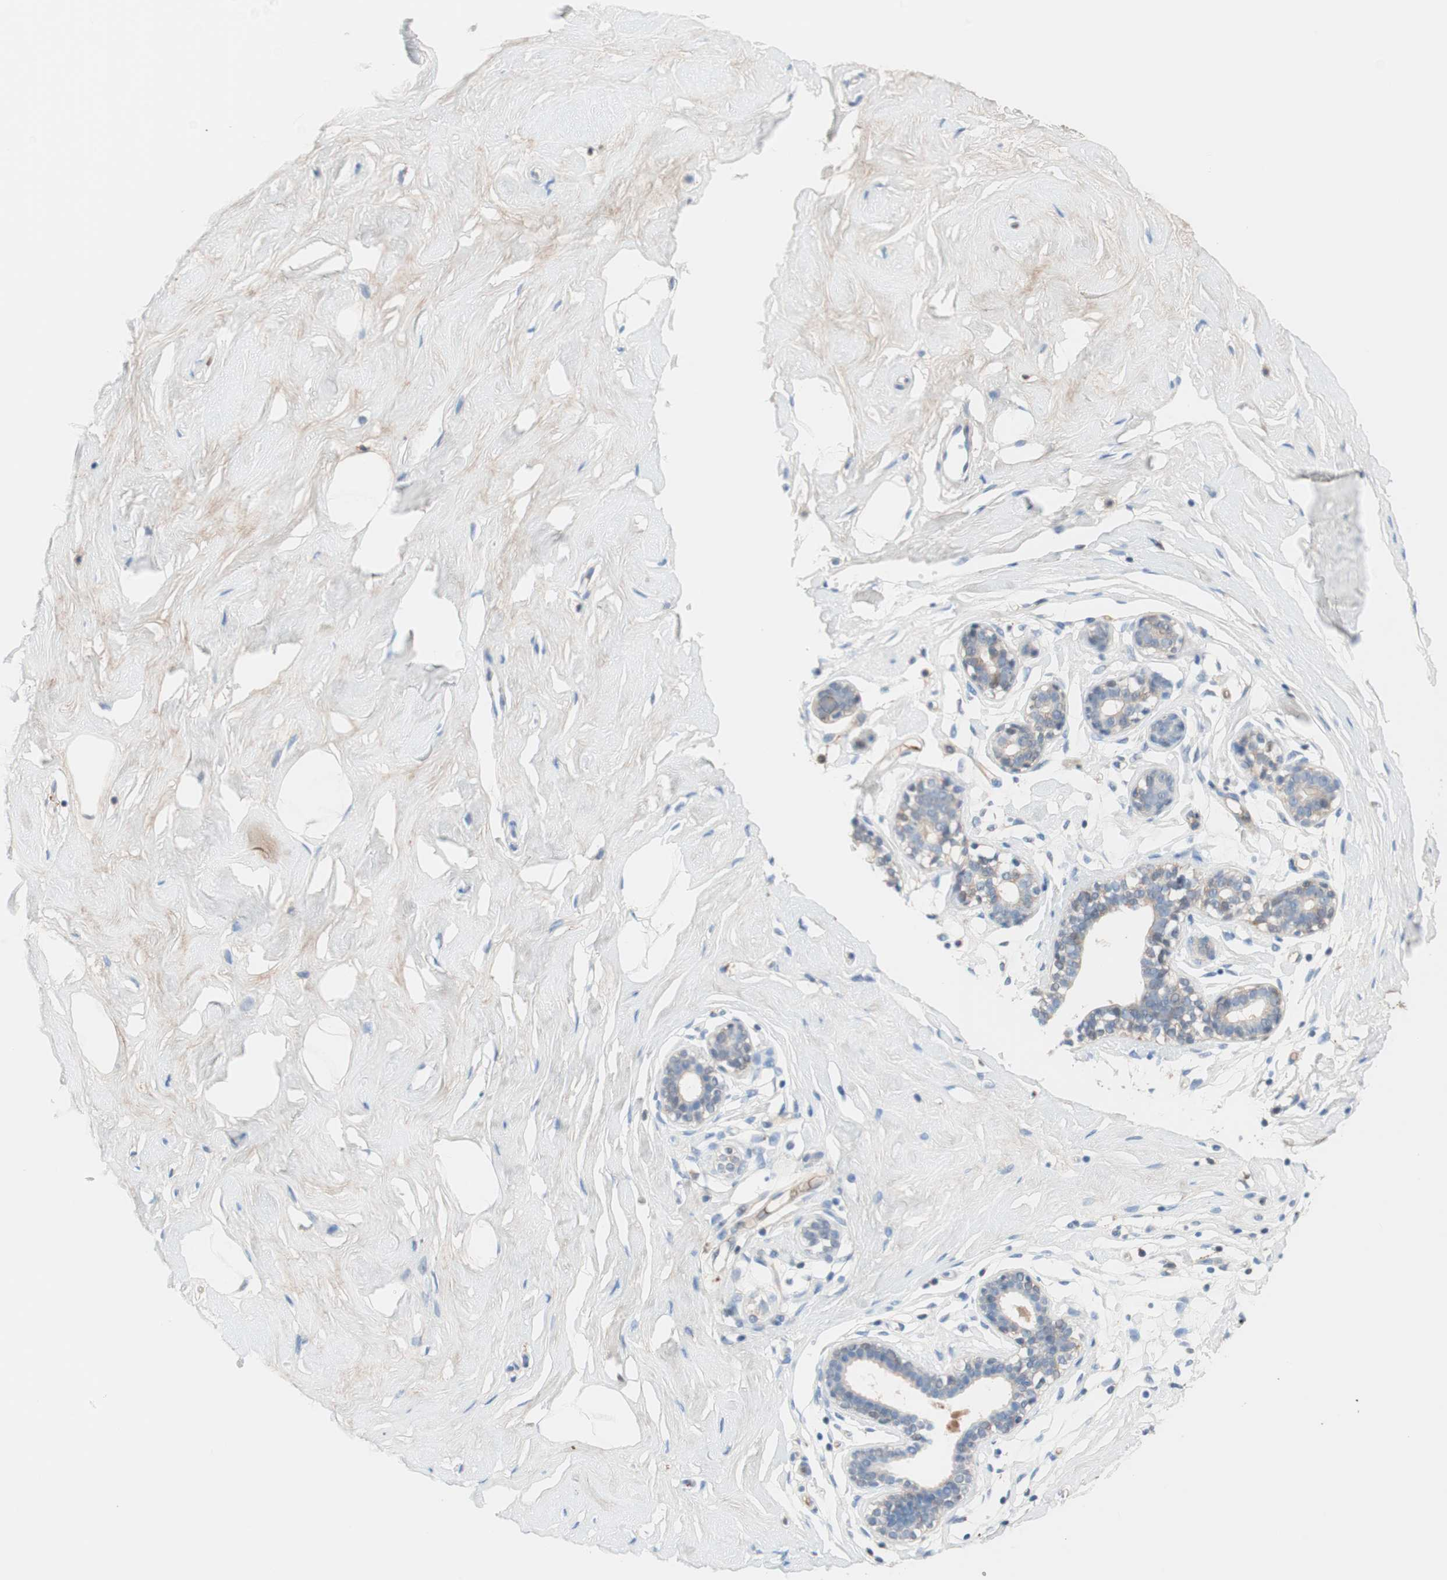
{"staining": {"intensity": "weak", "quantity": "25%-75%", "location": "cytoplasmic/membranous"}, "tissue": "breast", "cell_type": "Adipocytes", "image_type": "normal", "snomed": [{"axis": "morphology", "description": "Normal tissue, NOS"}, {"axis": "topography", "description": "Breast"}], "caption": "A micrograph of breast stained for a protein reveals weak cytoplasmic/membranous brown staining in adipocytes.", "gene": "RBP4", "patient": {"sex": "female", "age": 23}}